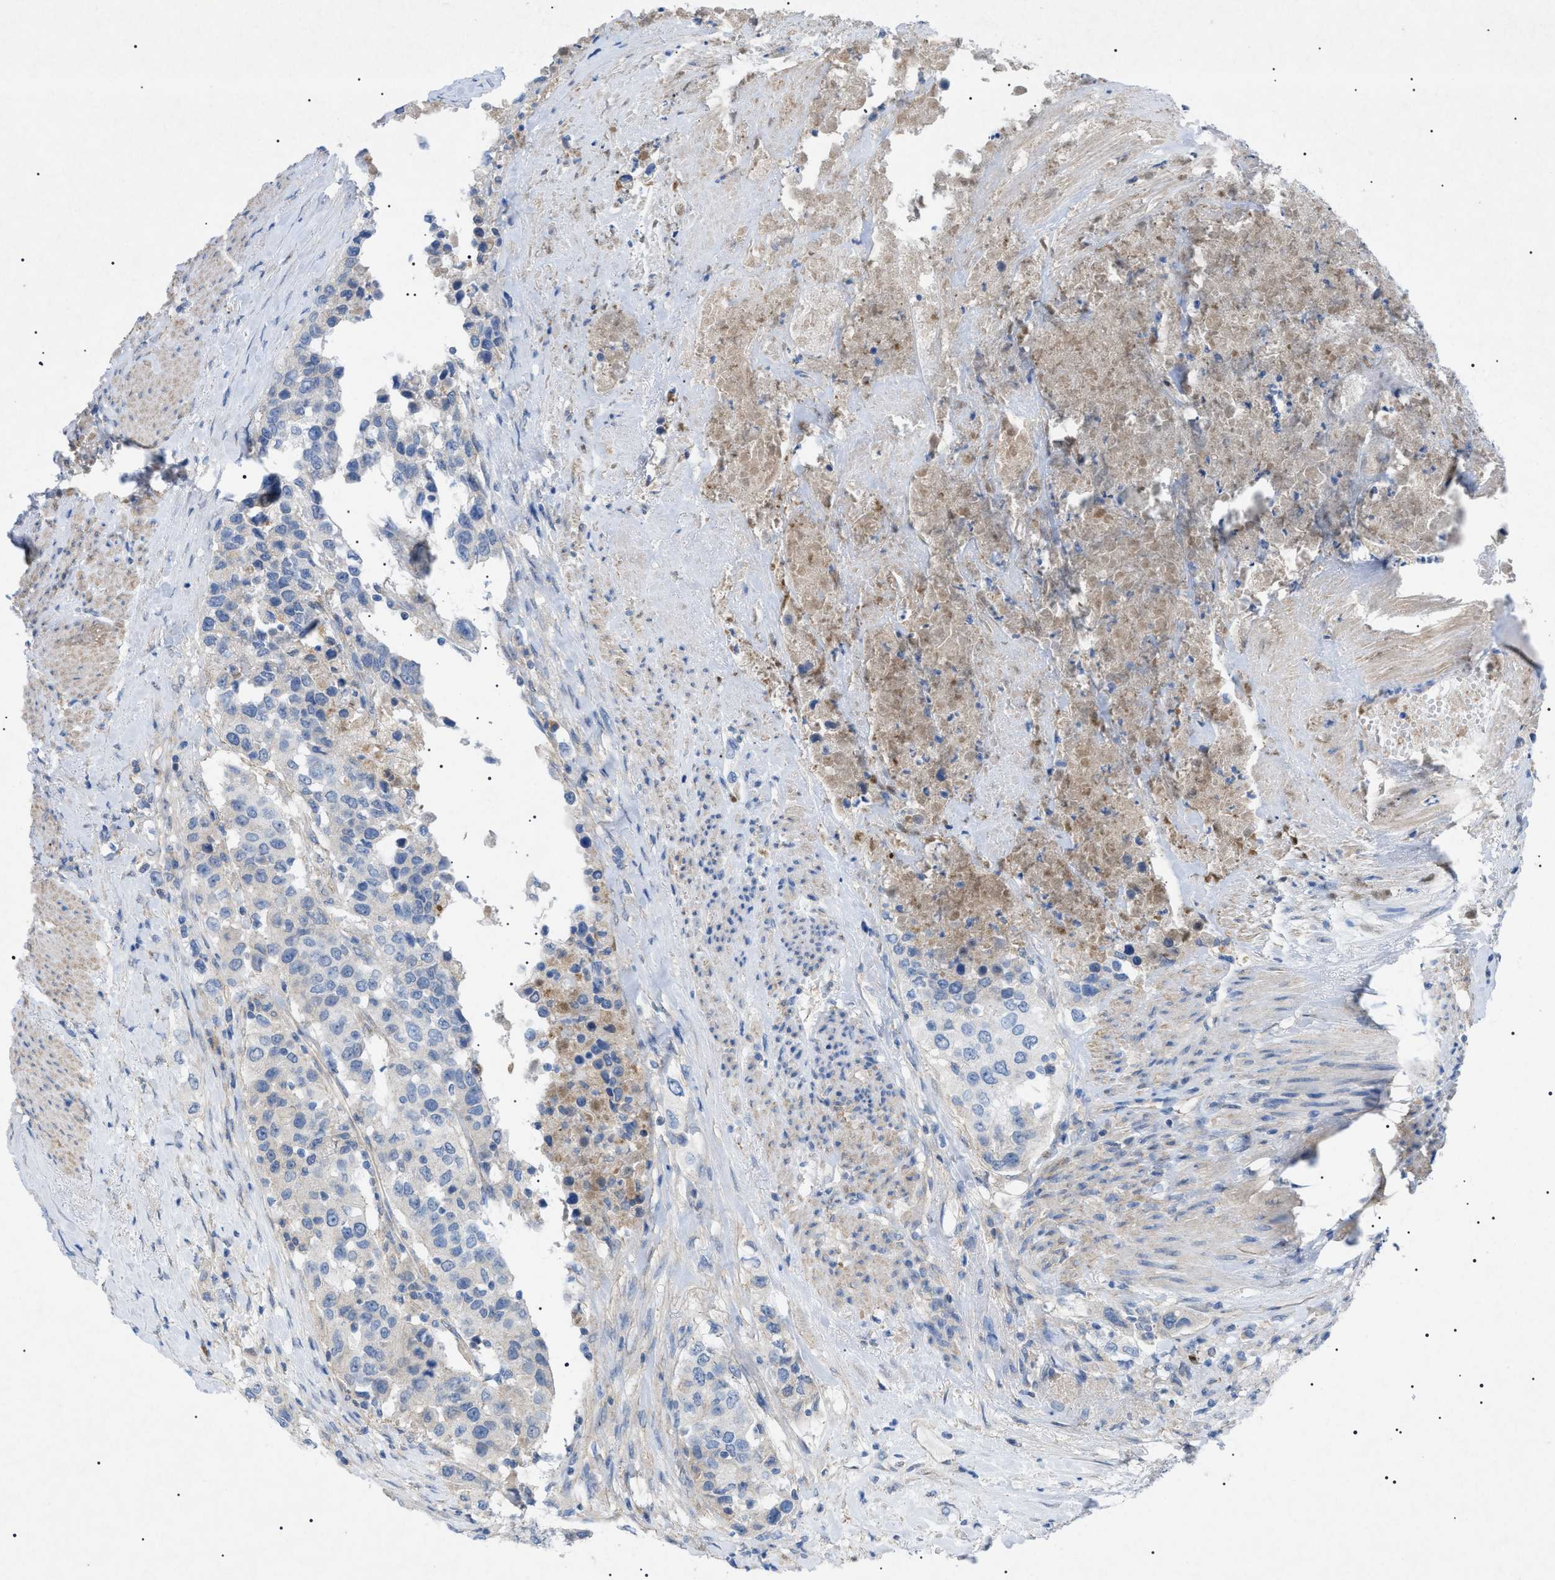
{"staining": {"intensity": "negative", "quantity": "none", "location": "none"}, "tissue": "urothelial cancer", "cell_type": "Tumor cells", "image_type": "cancer", "snomed": [{"axis": "morphology", "description": "Urothelial carcinoma, High grade"}, {"axis": "topography", "description": "Urinary bladder"}], "caption": "The image reveals no staining of tumor cells in urothelial carcinoma (high-grade).", "gene": "ADAMTS1", "patient": {"sex": "female", "age": 80}}